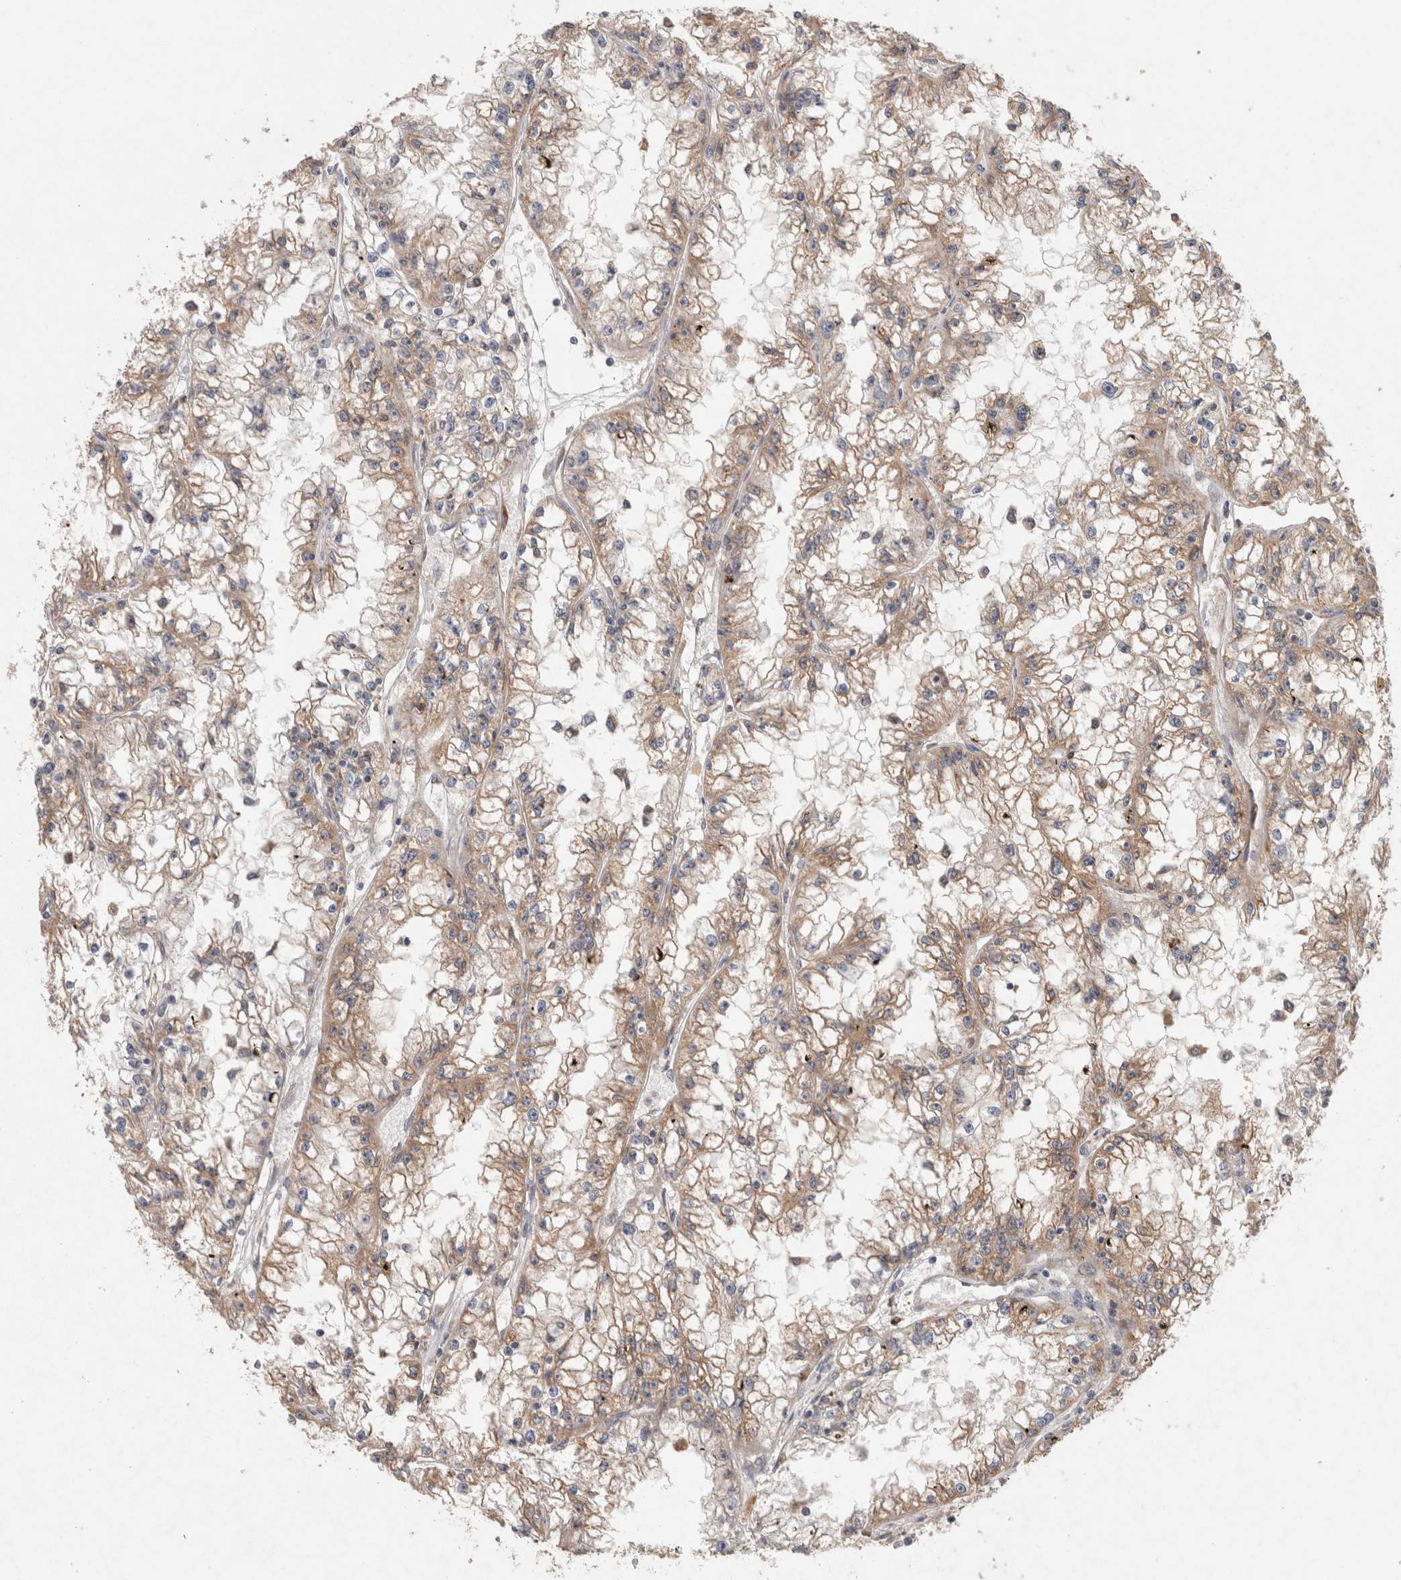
{"staining": {"intensity": "moderate", "quantity": ">75%", "location": "cytoplasmic/membranous"}, "tissue": "renal cancer", "cell_type": "Tumor cells", "image_type": "cancer", "snomed": [{"axis": "morphology", "description": "Adenocarcinoma, NOS"}, {"axis": "topography", "description": "Kidney"}], "caption": "Renal cancer tissue exhibits moderate cytoplasmic/membranous expression in approximately >75% of tumor cells, visualized by immunohistochemistry. The staining is performed using DAB (3,3'-diaminobenzidine) brown chromogen to label protein expression. The nuclei are counter-stained blue using hematoxylin.", "gene": "RAB14", "patient": {"sex": "male", "age": 56}}